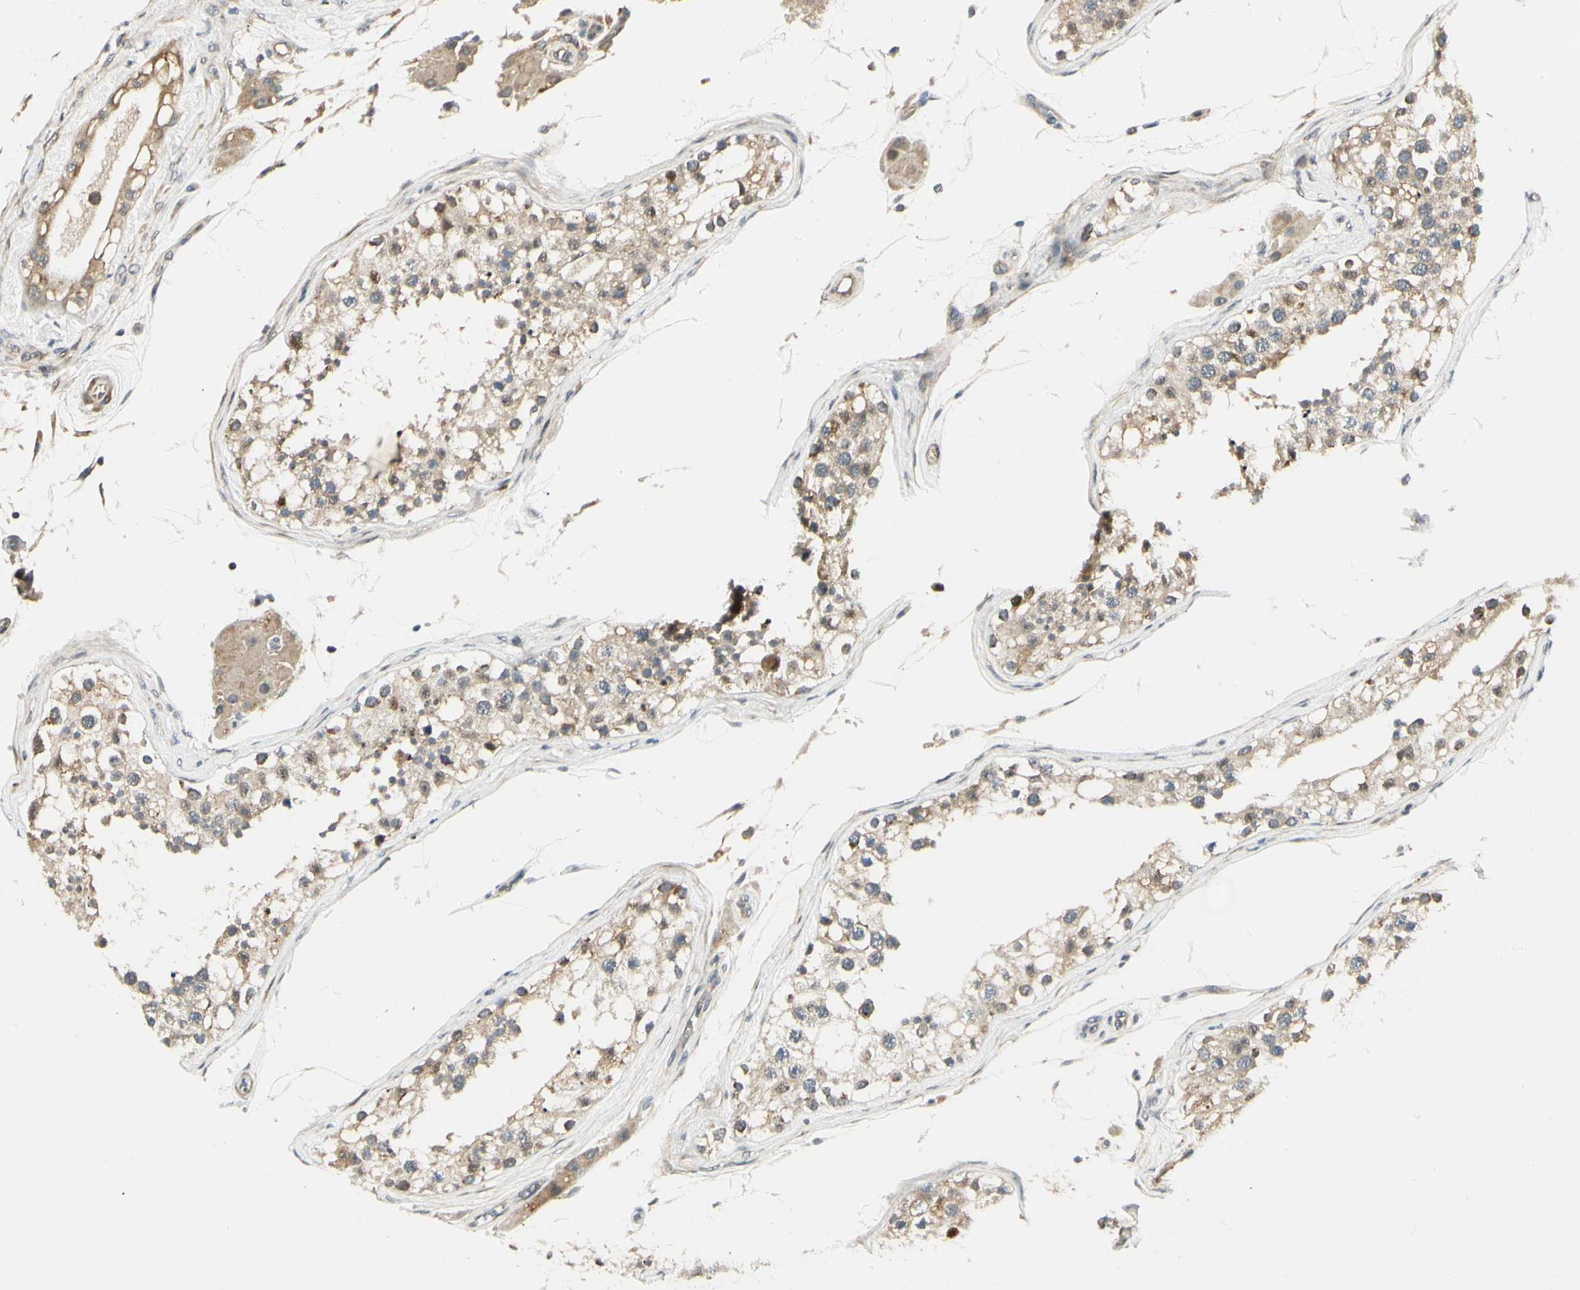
{"staining": {"intensity": "moderate", "quantity": ">75%", "location": "cytoplasmic/membranous"}, "tissue": "testis", "cell_type": "Cells in seminiferous ducts", "image_type": "normal", "snomed": [{"axis": "morphology", "description": "Normal tissue, NOS"}, {"axis": "topography", "description": "Testis"}], "caption": "The immunohistochemical stain shows moderate cytoplasmic/membranous expression in cells in seminiferous ducts of normal testis.", "gene": "P4HA3", "patient": {"sex": "male", "age": 68}}